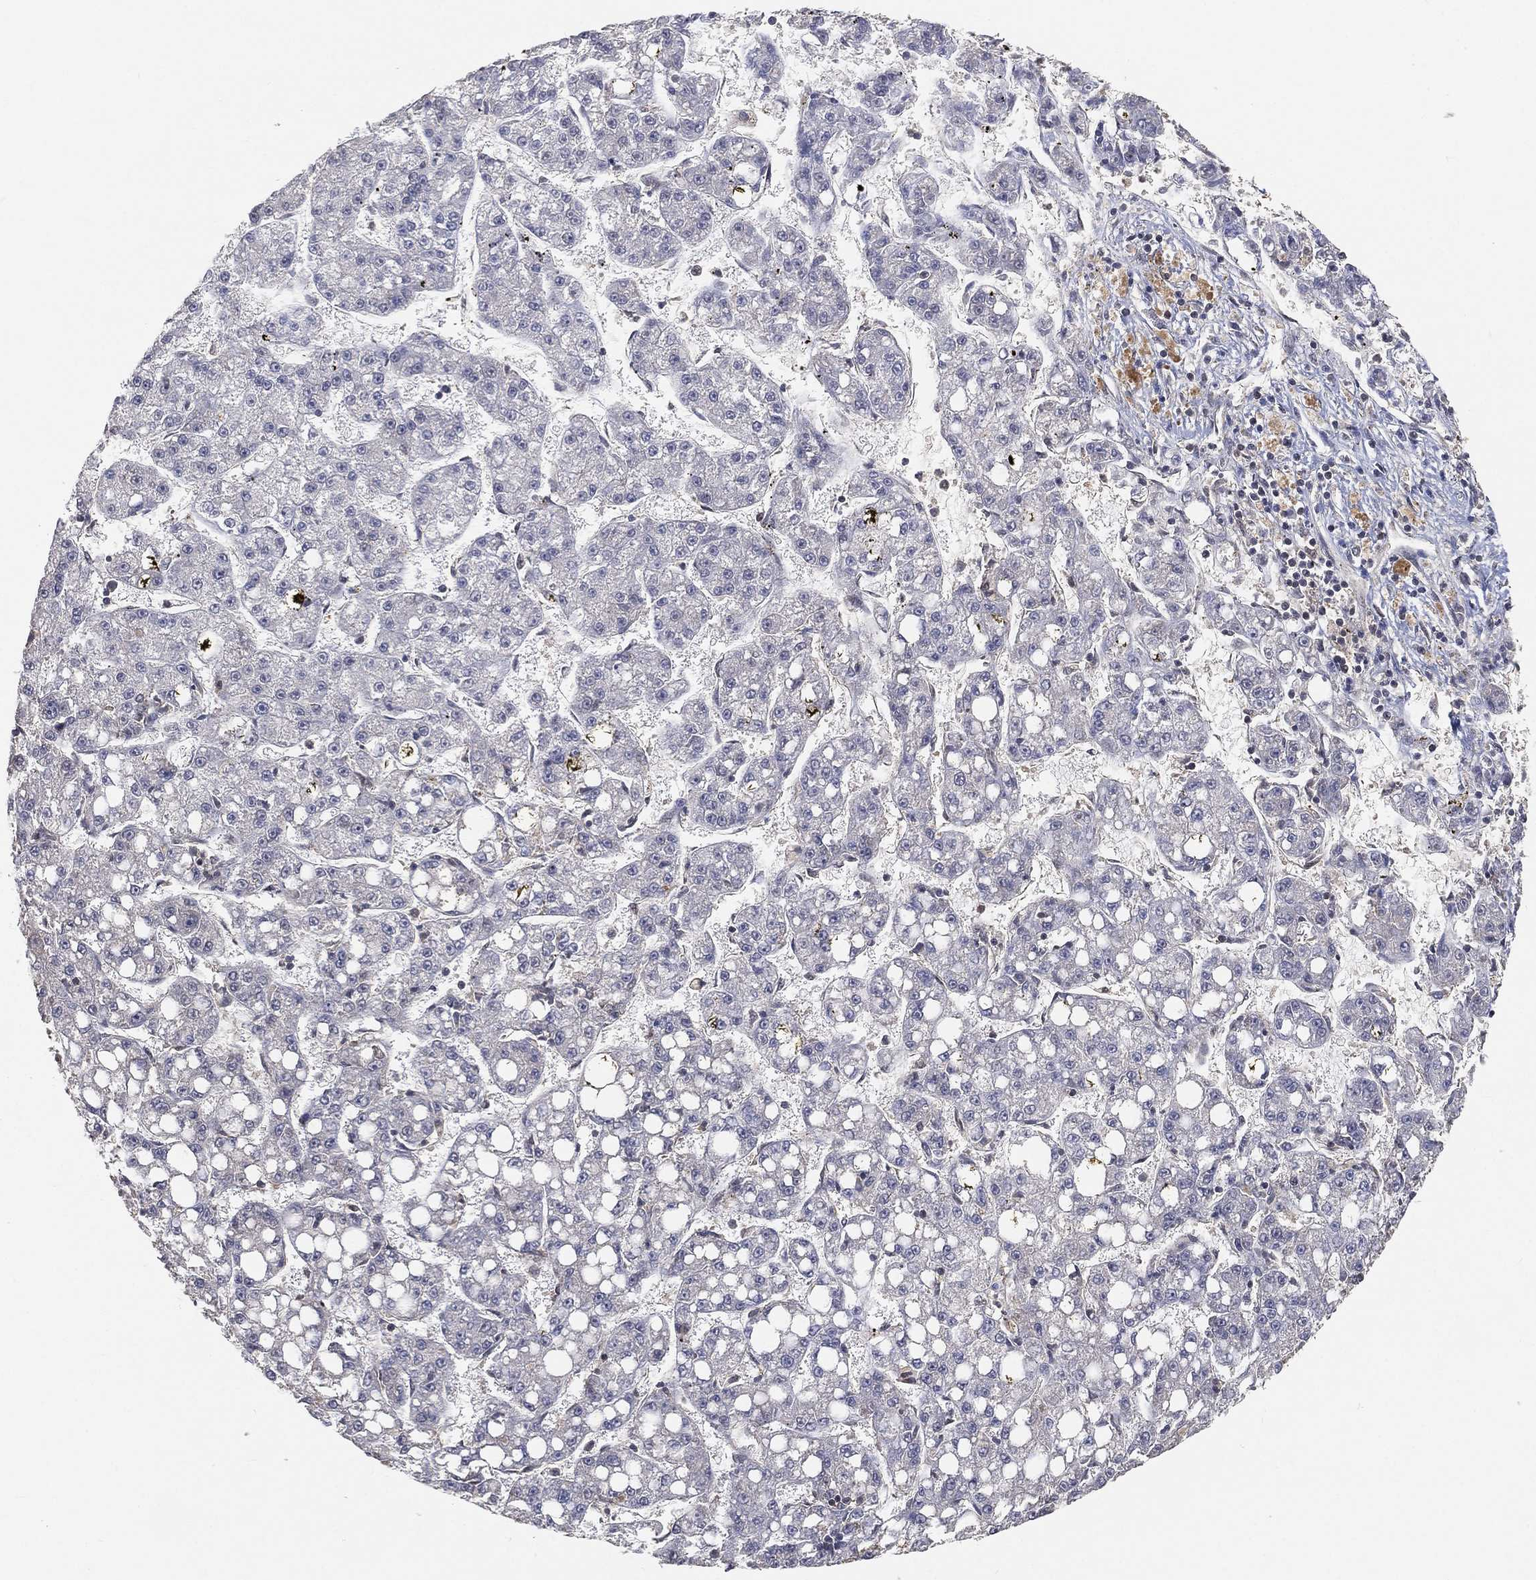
{"staining": {"intensity": "negative", "quantity": "none", "location": "none"}, "tissue": "liver cancer", "cell_type": "Tumor cells", "image_type": "cancer", "snomed": [{"axis": "morphology", "description": "Carcinoma, Hepatocellular, NOS"}, {"axis": "topography", "description": "Liver"}], "caption": "IHC image of neoplastic tissue: liver hepatocellular carcinoma stained with DAB demonstrates no significant protein expression in tumor cells.", "gene": "MAPK1", "patient": {"sex": "female", "age": 65}}